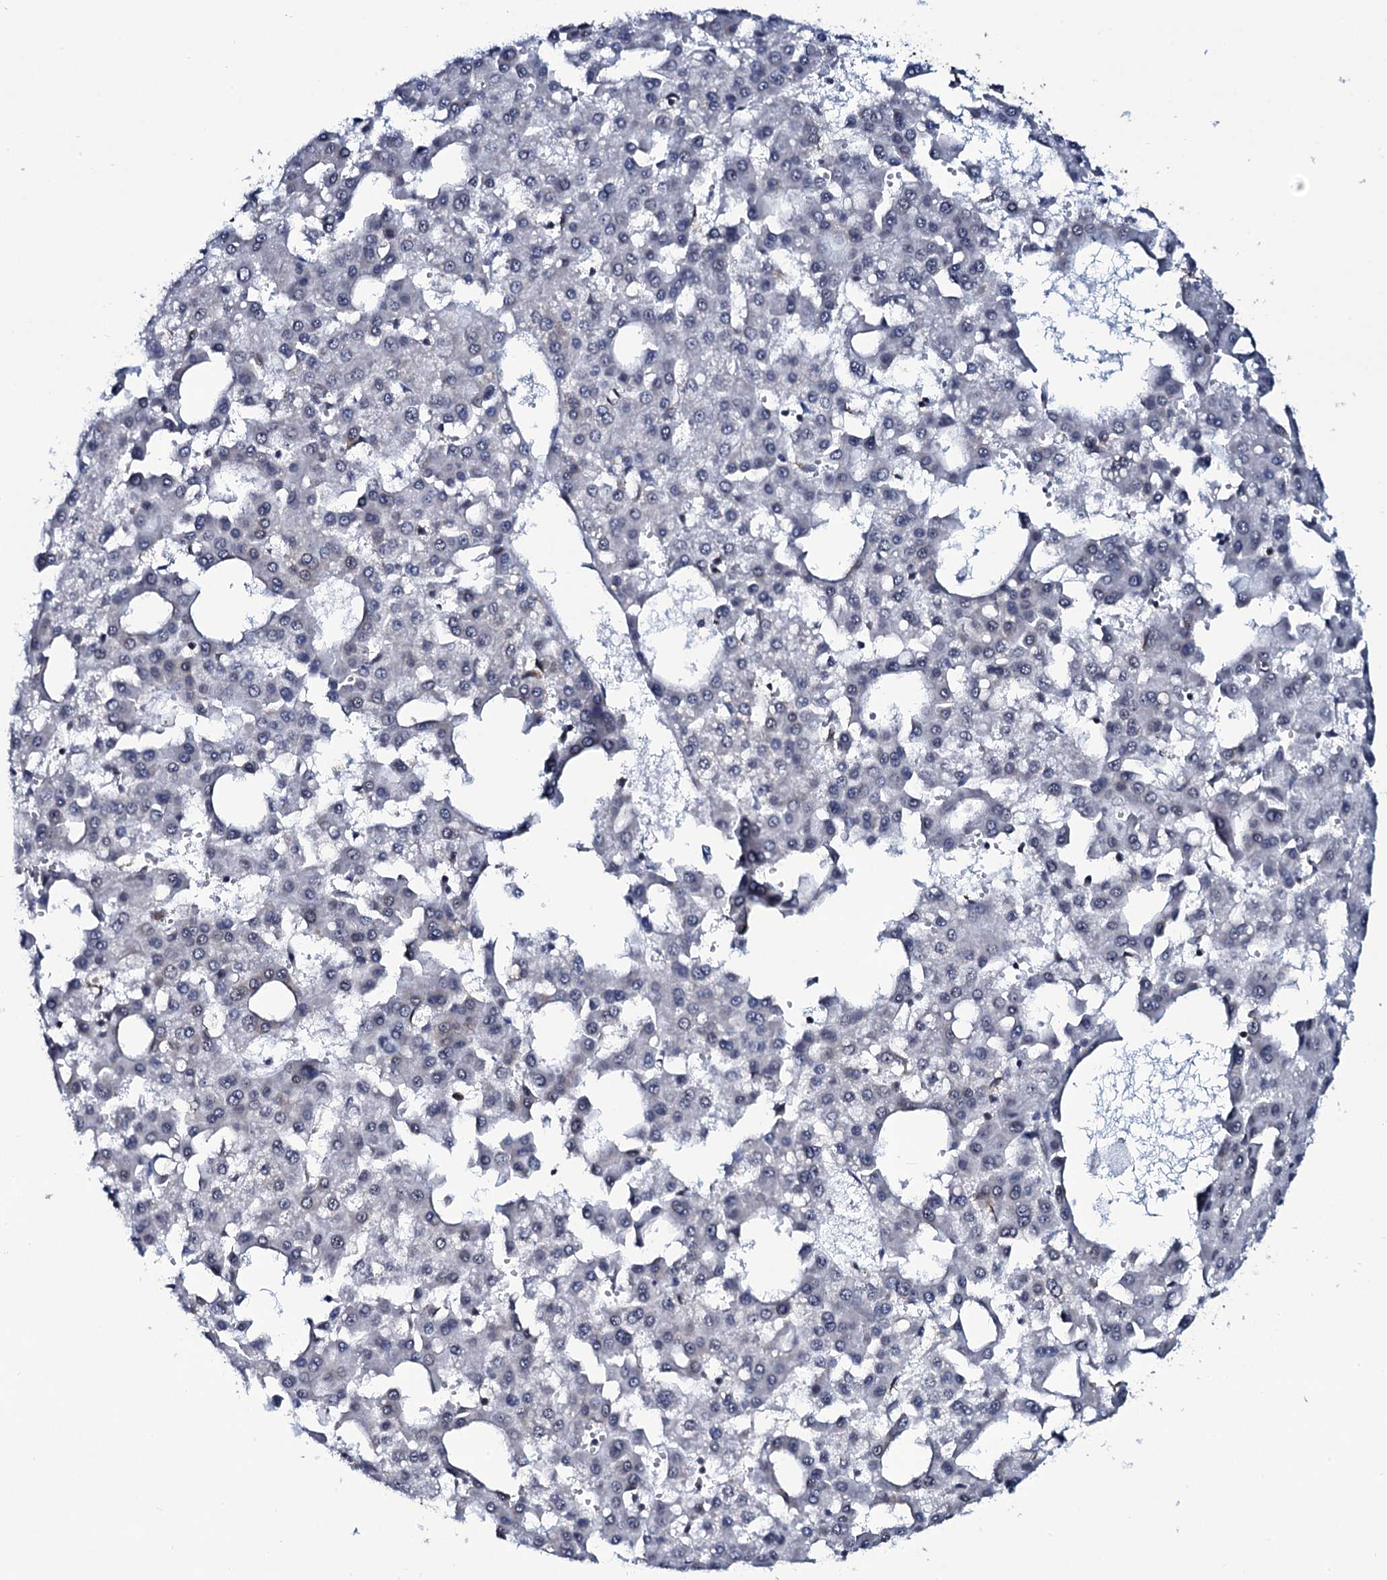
{"staining": {"intensity": "negative", "quantity": "none", "location": "none"}, "tissue": "liver cancer", "cell_type": "Tumor cells", "image_type": "cancer", "snomed": [{"axis": "morphology", "description": "Carcinoma, Hepatocellular, NOS"}, {"axis": "topography", "description": "Liver"}], "caption": "Tumor cells show no significant protein staining in hepatocellular carcinoma (liver).", "gene": "CWC15", "patient": {"sex": "male", "age": 47}}